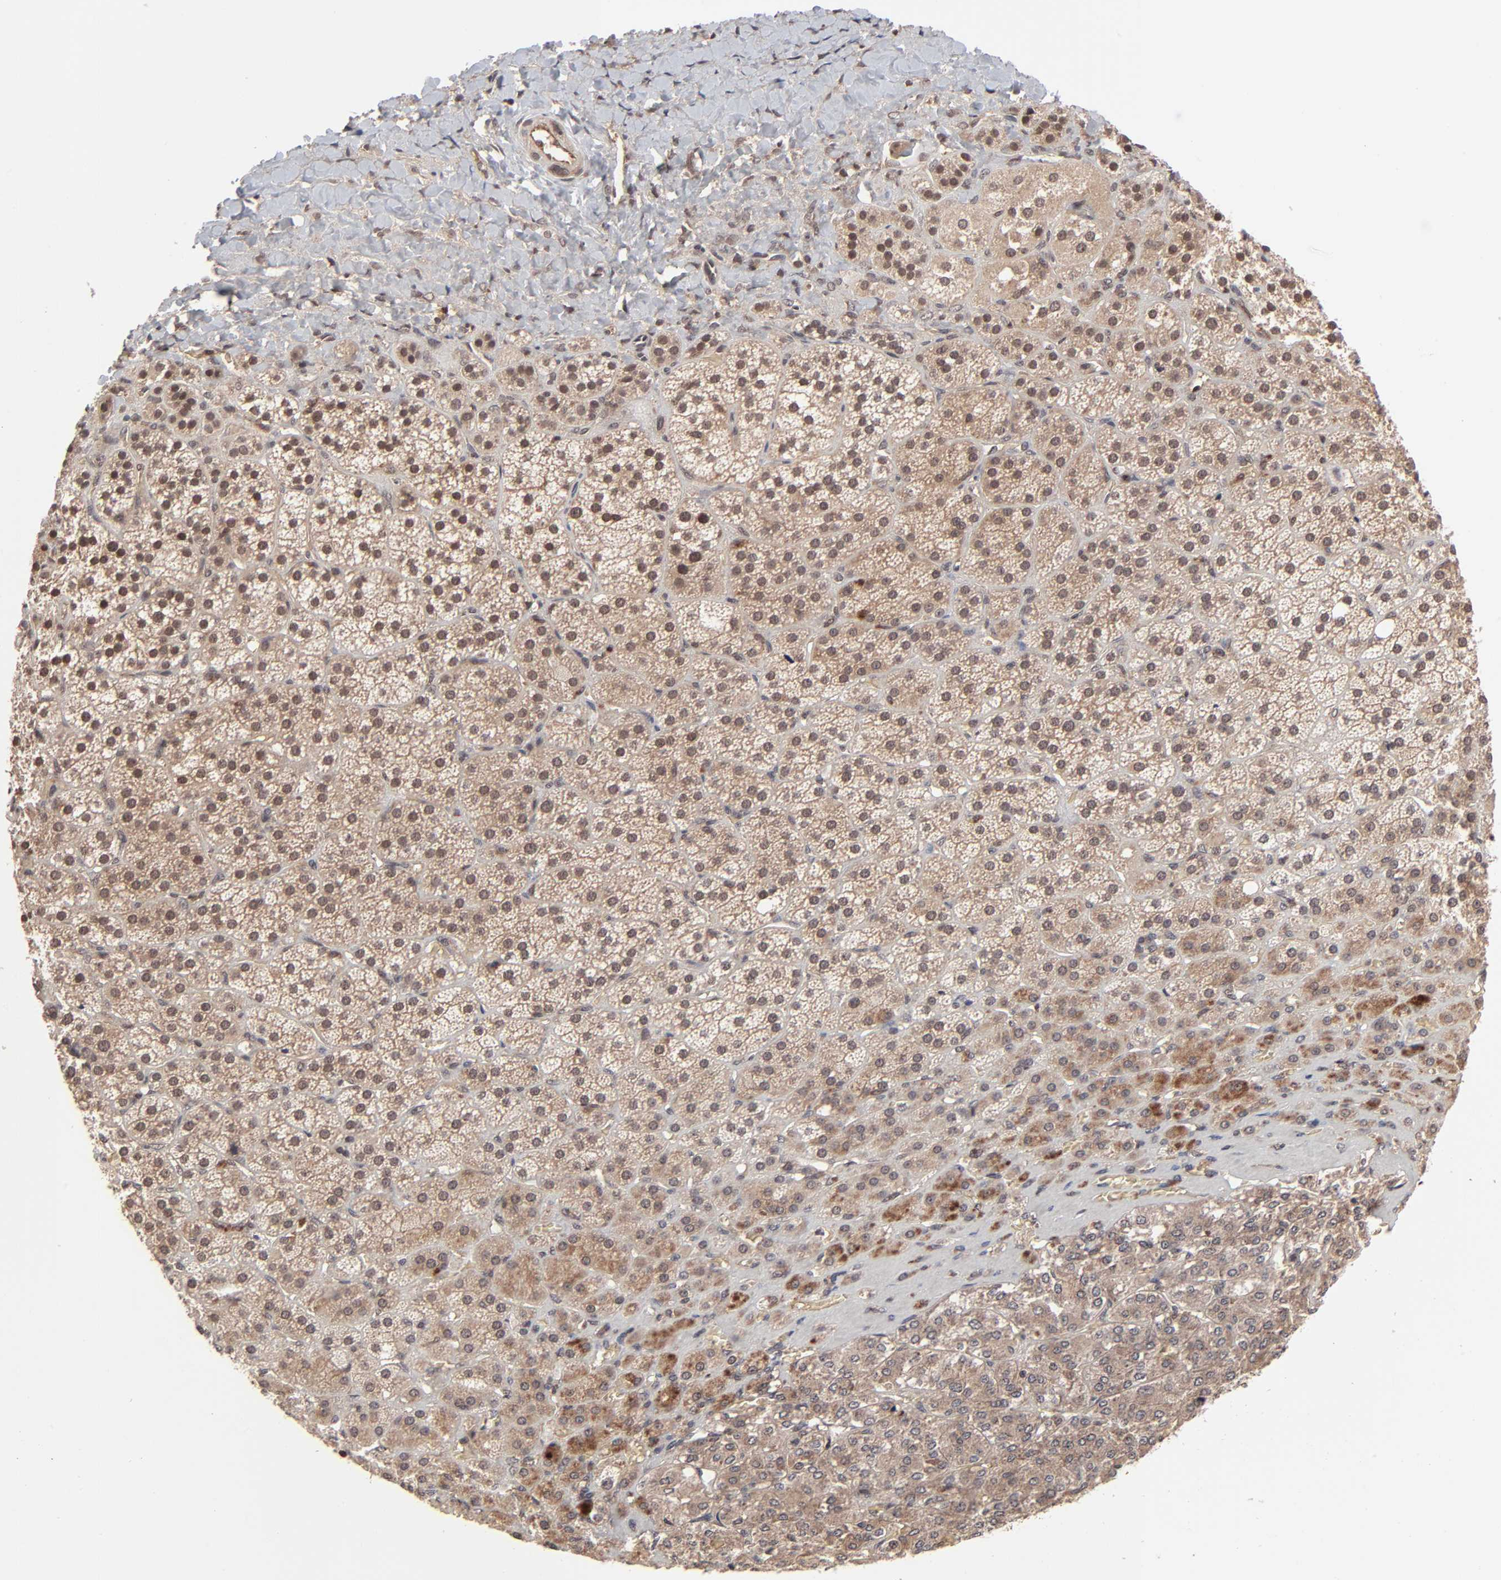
{"staining": {"intensity": "moderate", "quantity": ">75%", "location": "cytoplasmic/membranous,nuclear"}, "tissue": "adrenal gland", "cell_type": "Glandular cells", "image_type": "normal", "snomed": [{"axis": "morphology", "description": "Normal tissue, NOS"}, {"axis": "topography", "description": "Adrenal gland"}], "caption": "Glandular cells reveal medium levels of moderate cytoplasmic/membranous,nuclear staining in about >75% of cells in benign human adrenal gland. (DAB (3,3'-diaminobenzidine) = brown stain, brightfield microscopy at high magnification).", "gene": "CASP10", "patient": {"sex": "female", "age": 71}}